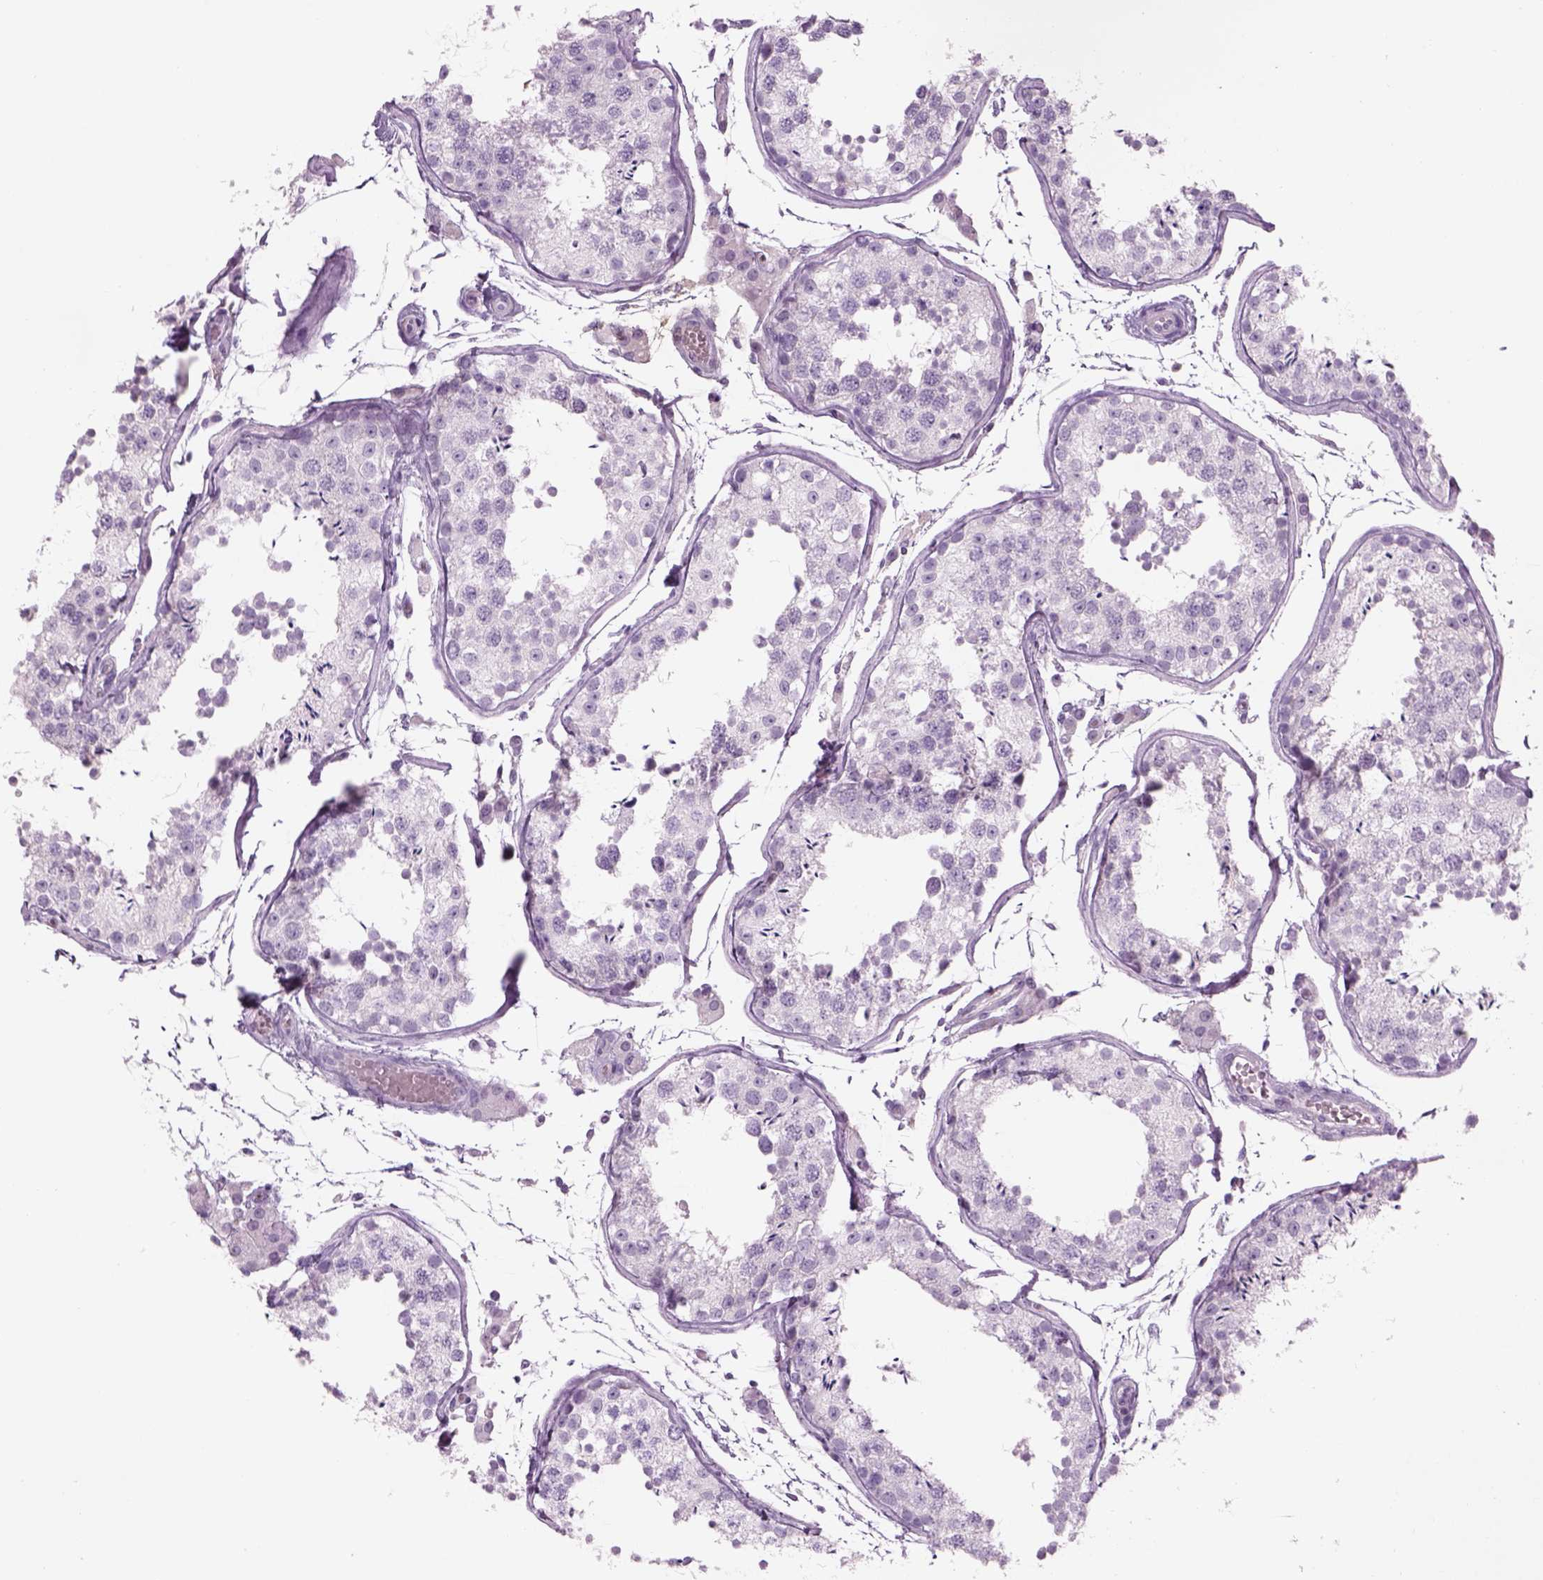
{"staining": {"intensity": "negative", "quantity": "none", "location": "none"}, "tissue": "testis", "cell_type": "Cells in seminiferous ducts", "image_type": "normal", "snomed": [{"axis": "morphology", "description": "Normal tissue, NOS"}, {"axis": "topography", "description": "Testis"}], "caption": "Normal testis was stained to show a protein in brown. There is no significant expression in cells in seminiferous ducts. (Stains: DAB immunohistochemistry (IHC) with hematoxylin counter stain, Microscopy: brightfield microscopy at high magnification).", "gene": "GAS2L2", "patient": {"sex": "male", "age": 29}}